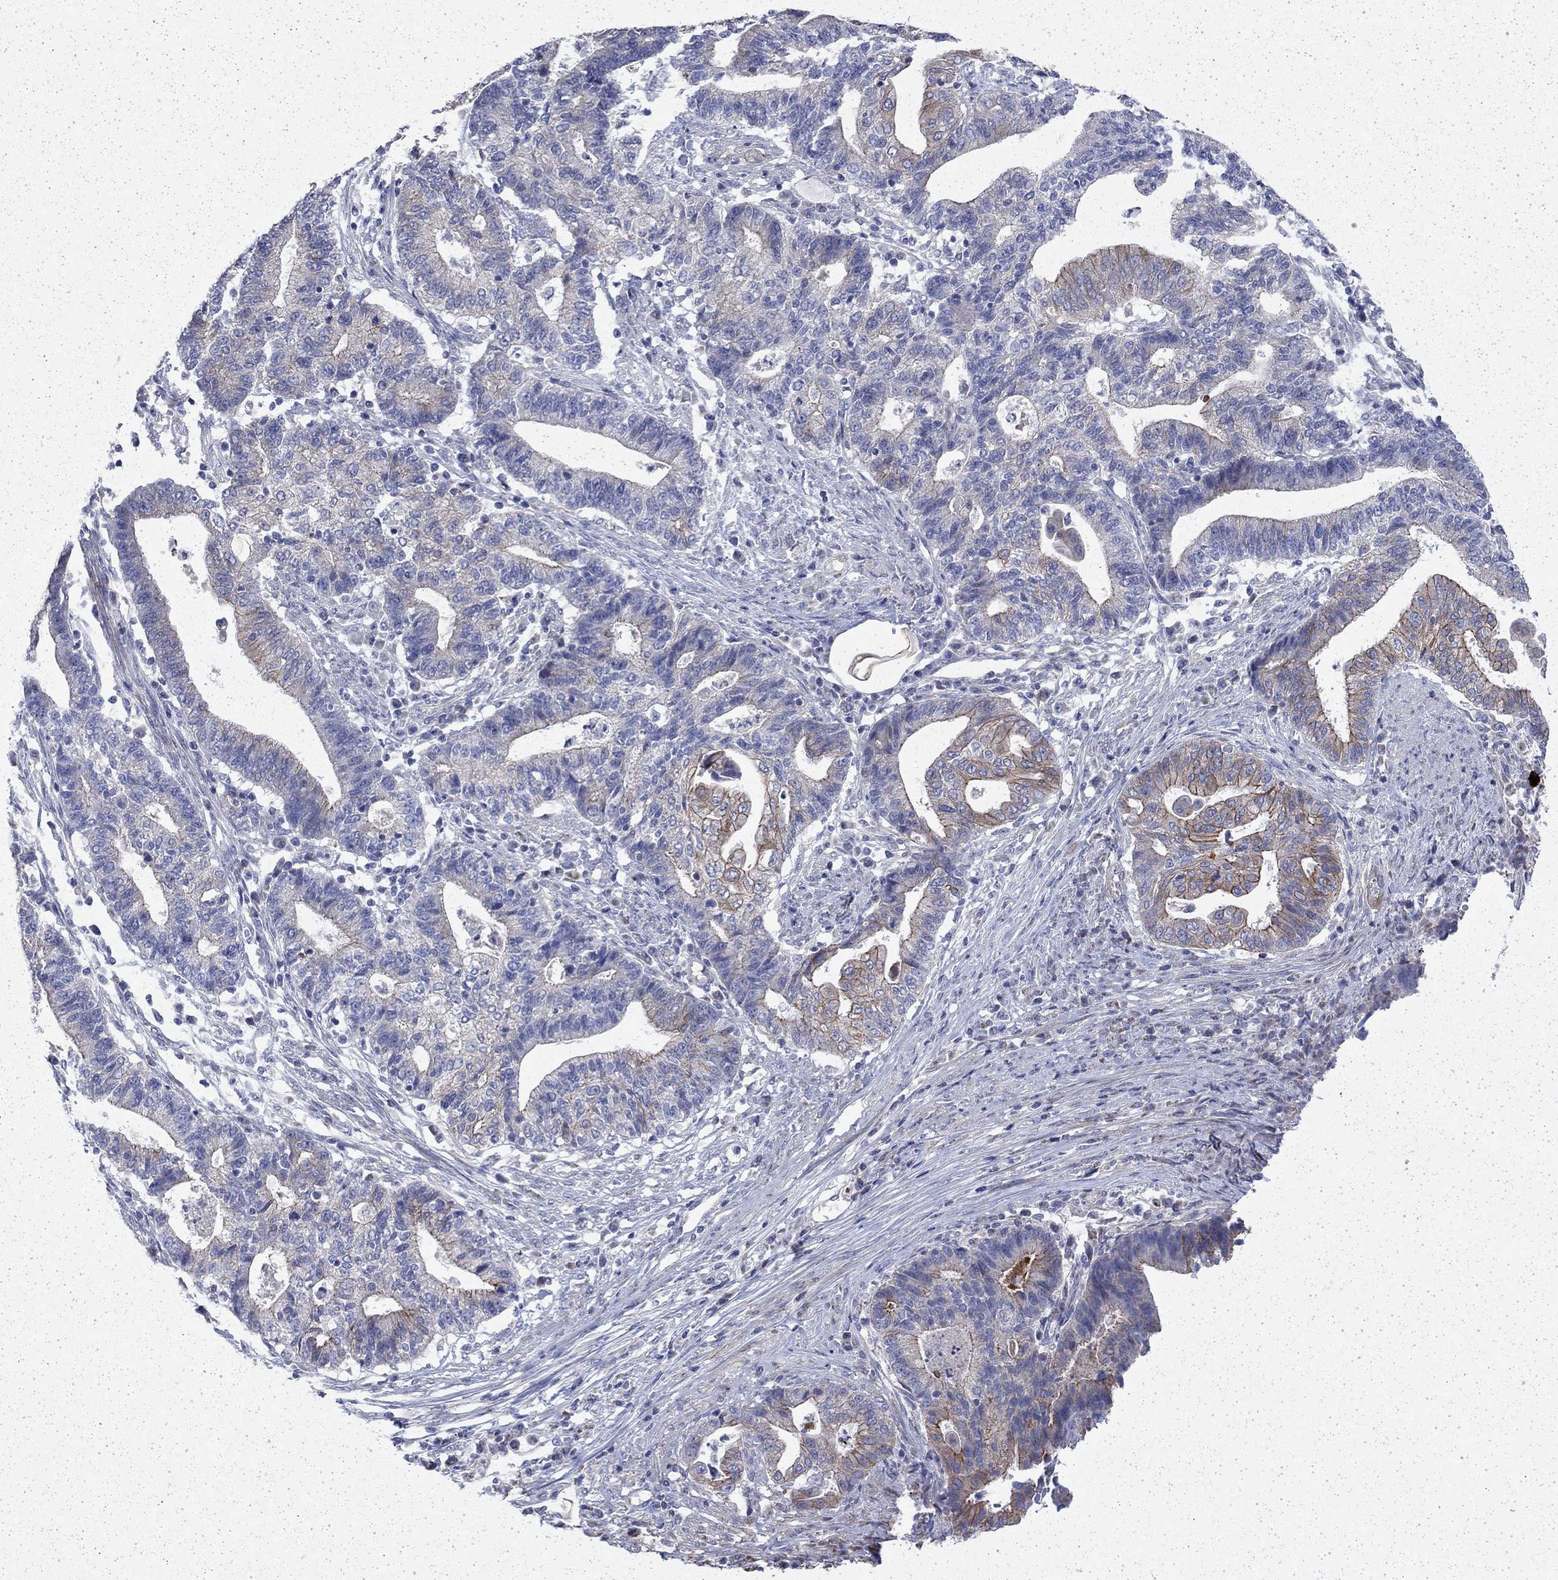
{"staining": {"intensity": "strong", "quantity": "<25%", "location": "cytoplasmic/membranous"}, "tissue": "endometrial cancer", "cell_type": "Tumor cells", "image_type": "cancer", "snomed": [{"axis": "morphology", "description": "Adenocarcinoma, NOS"}, {"axis": "topography", "description": "Uterus"}, {"axis": "topography", "description": "Endometrium"}], "caption": "Immunohistochemical staining of human adenocarcinoma (endometrial) reveals medium levels of strong cytoplasmic/membranous protein expression in approximately <25% of tumor cells.", "gene": "DTNA", "patient": {"sex": "female", "age": 54}}